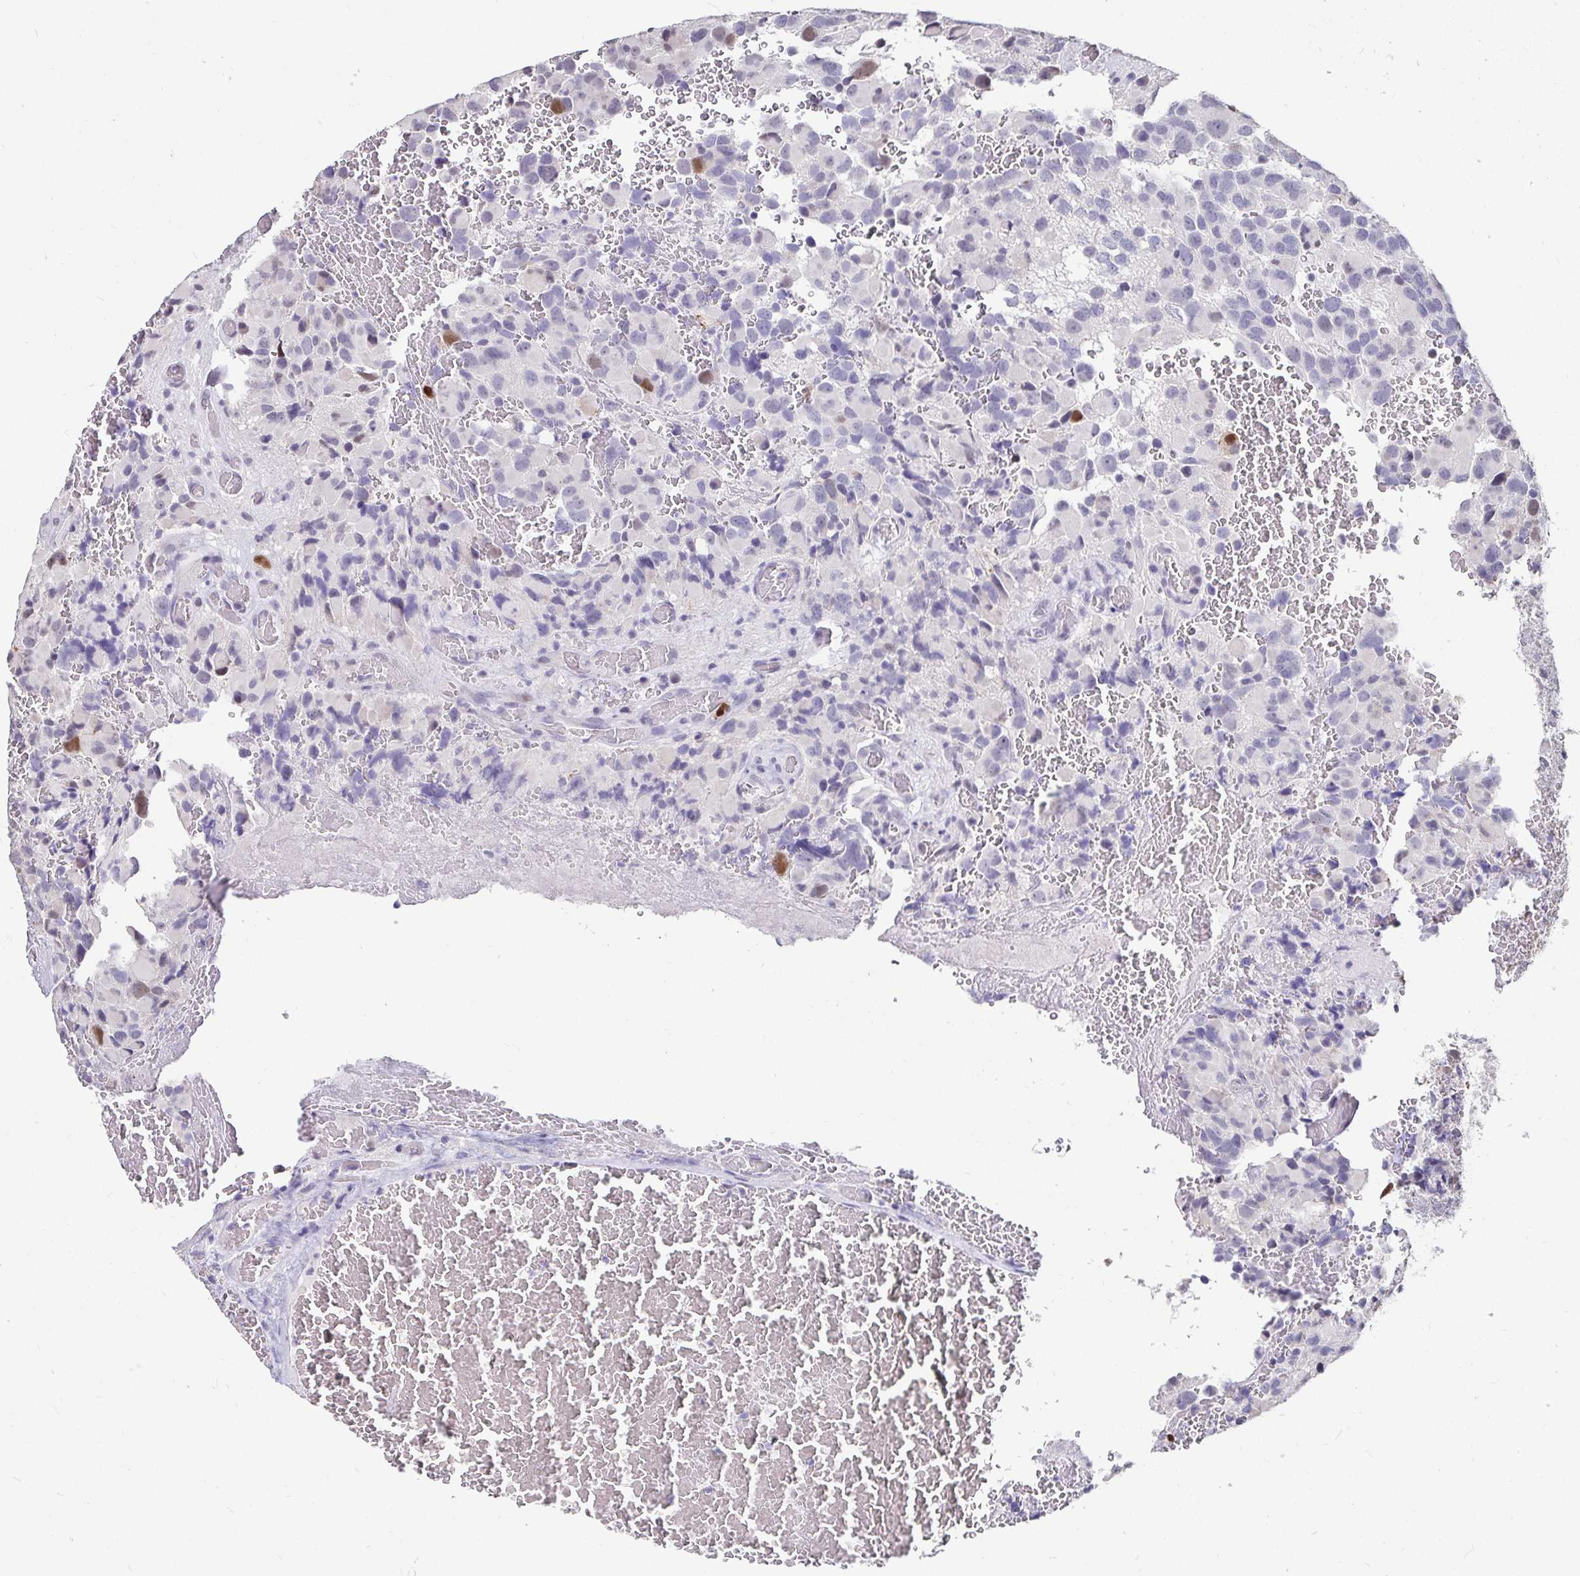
{"staining": {"intensity": "moderate", "quantity": "<25%", "location": "nuclear"}, "tissue": "glioma", "cell_type": "Tumor cells", "image_type": "cancer", "snomed": [{"axis": "morphology", "description": "Glioma, malignant, High grade"}, {"axis": "topography", "description": "Brain"}], "caption": "Immunohistochemical staining of human malignant high-grade glioma demonstrates low levels of moderate nuclear positivity in approximately <25% of tumor cells. The protein of interest is stained brown, and the nuclei are stained in blue (DAB IHC with brightfield microscopy, high magnification).", "gene": "ANLN", "patient": {"sex": "female", "age": 40}}